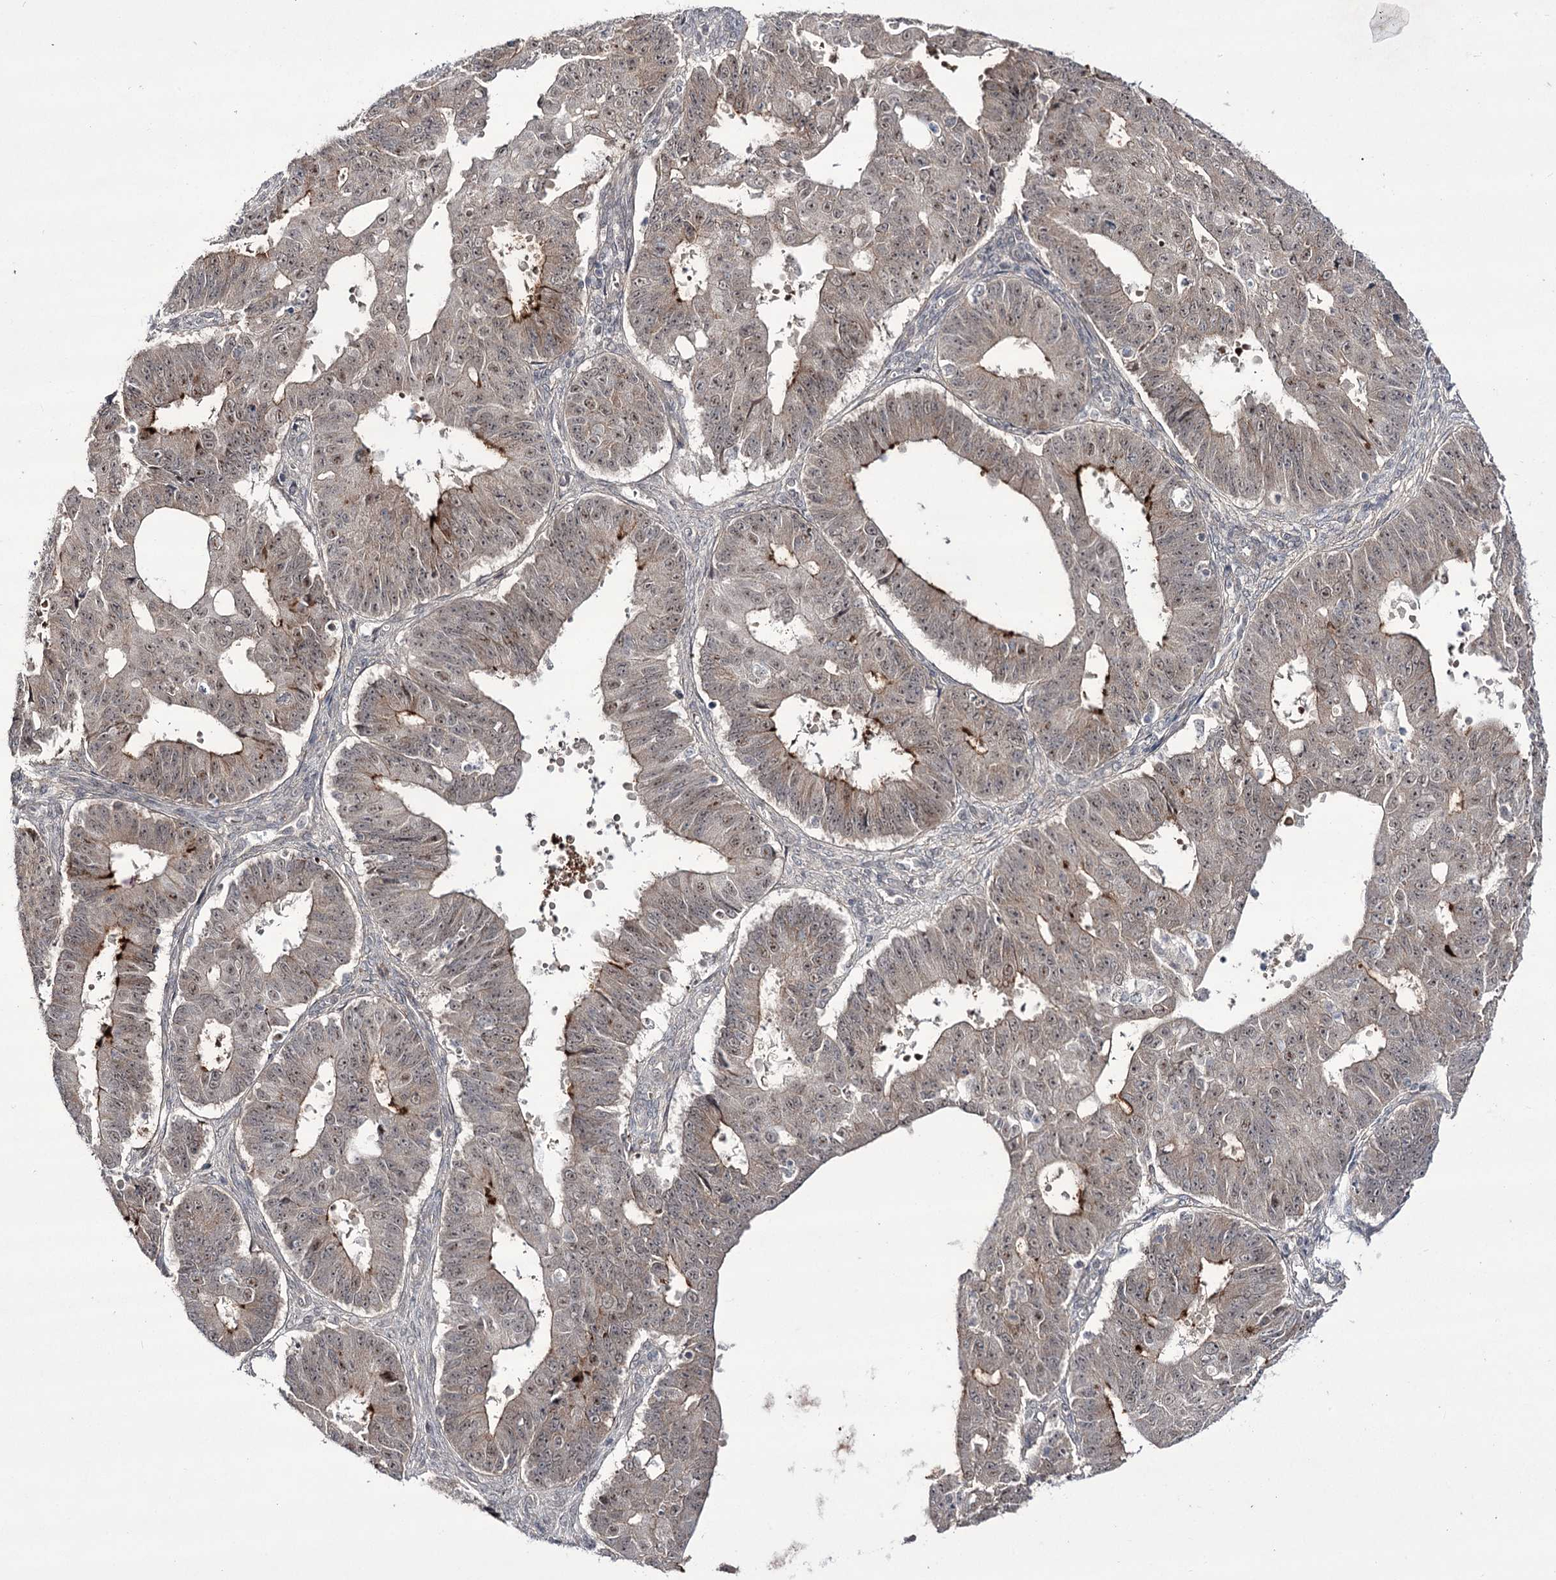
{"staining": {"intensity": "moderate", "quantity": "25%-75%", "location": "cytoplasmic/membranous,nuclear"}, "tissue": "ovarian cancer", "cell_type": "Tumor cells", "image_type": "cancer", "snomed": [{"axis": "morphology", "description": "Carcinoma, endometroid"}, {"axis": "topography", "description": "Appendix"}, {"axis": "topography", "description": "Ovary"}], "caption": "Ovarian cancer was stained to show a protein in brown. There is medium levels of moderate cytoplasmic/membranous and nuclear positivity in about 25%-75% of tumor cells.", "gene": "HOXC11", "patient": {"sex": "female", "age": 42}}